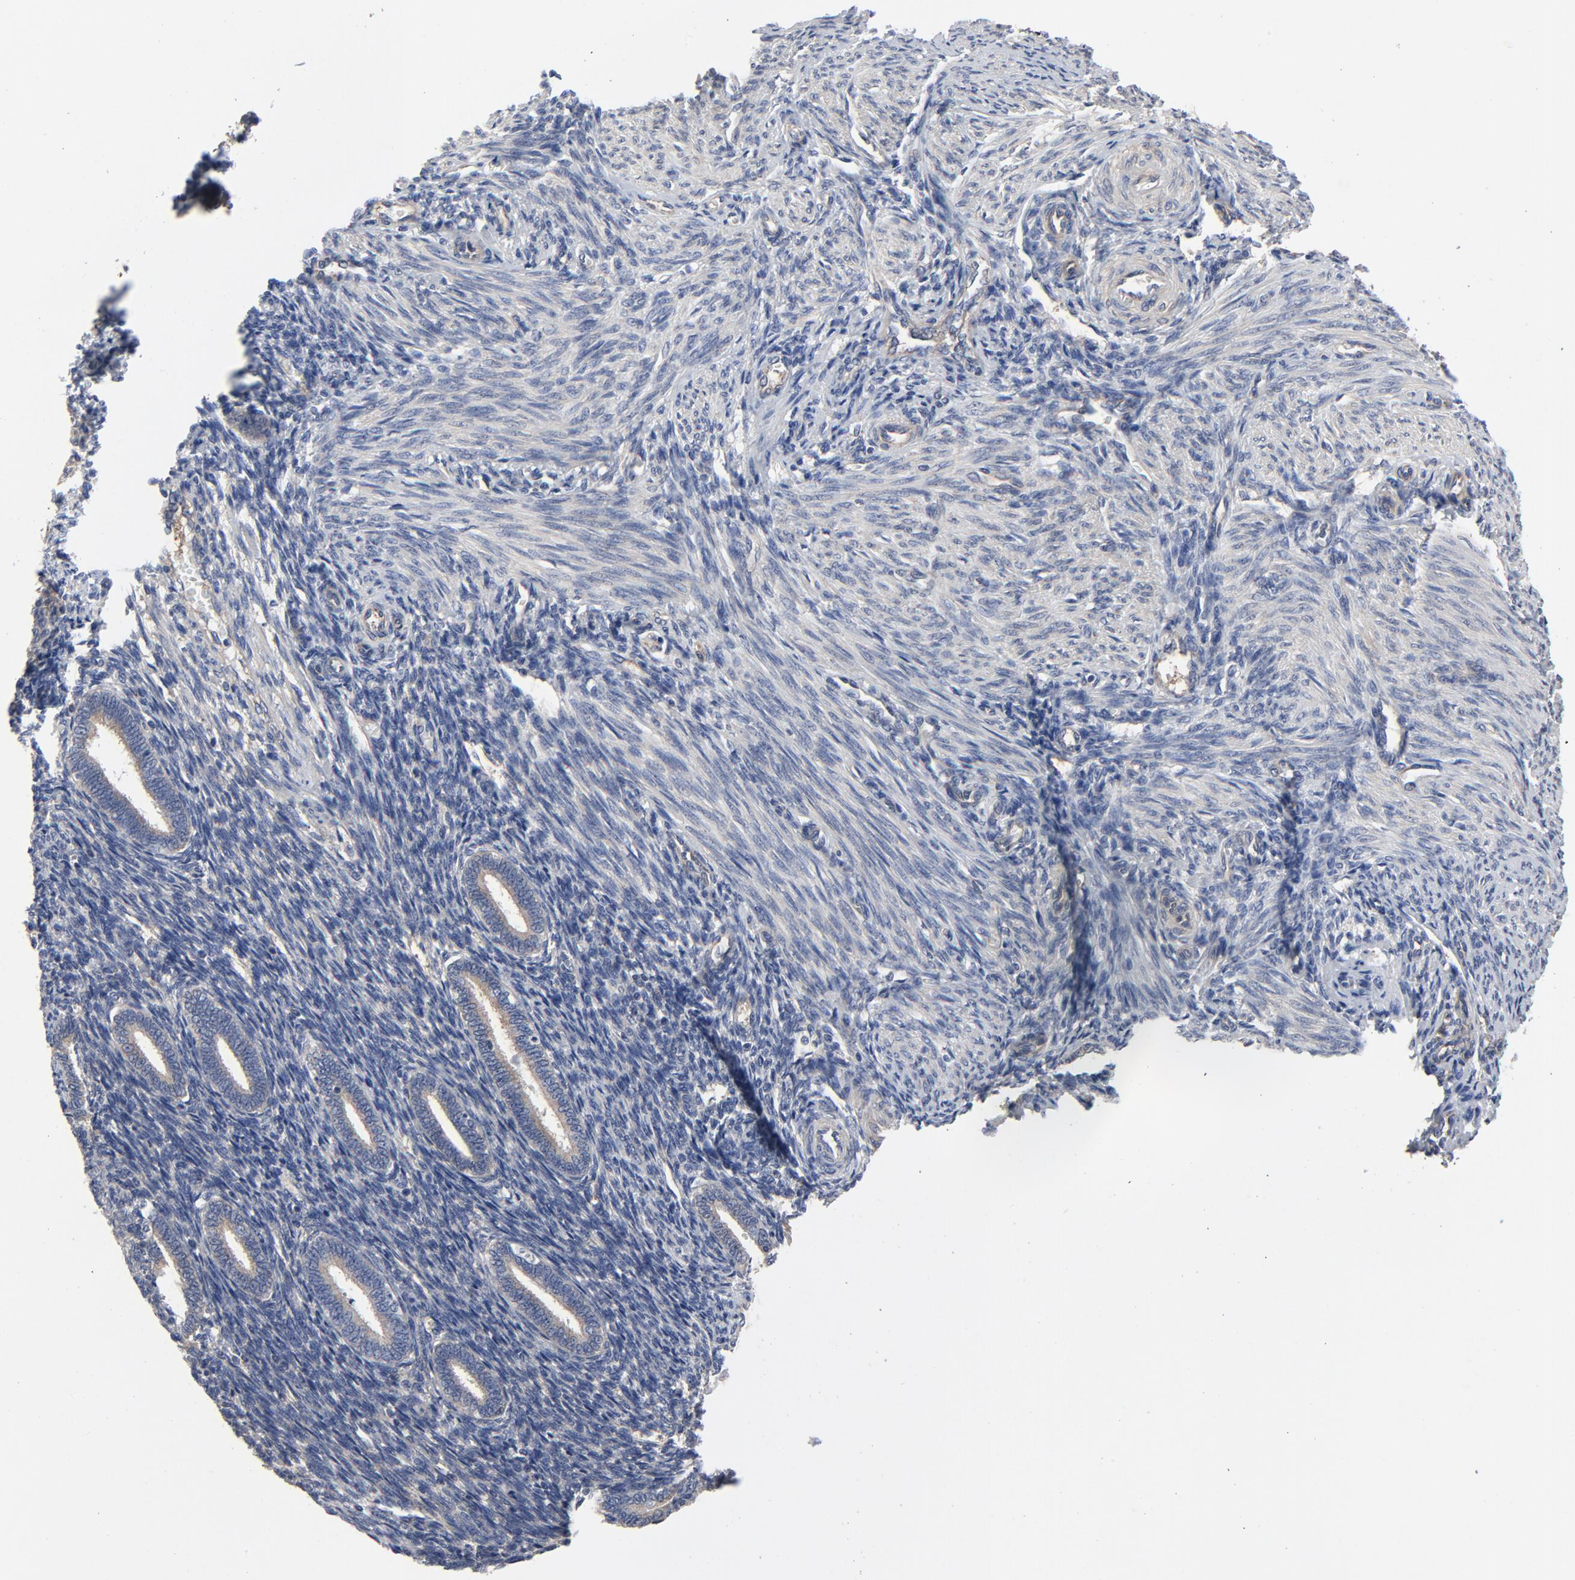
{"staining": {"intensity": "negative", "quantity": "none", "location": "none"}, "tissue": "endometrium", "cell_type": "Cells in endometrial stroma", "image_type": "normal", "snomed": [{"axis": "morphology", "description": "Normal tissue, NOS"}, {"axis": "topography", "description": "Endometrium"}], "caption": "Micrograph shows no significant protein staining in cells in endometrial stroma of unremarkable endometrium.", "gene": "DYNLT3", "patient": {"sex": "female", "age": 27}}